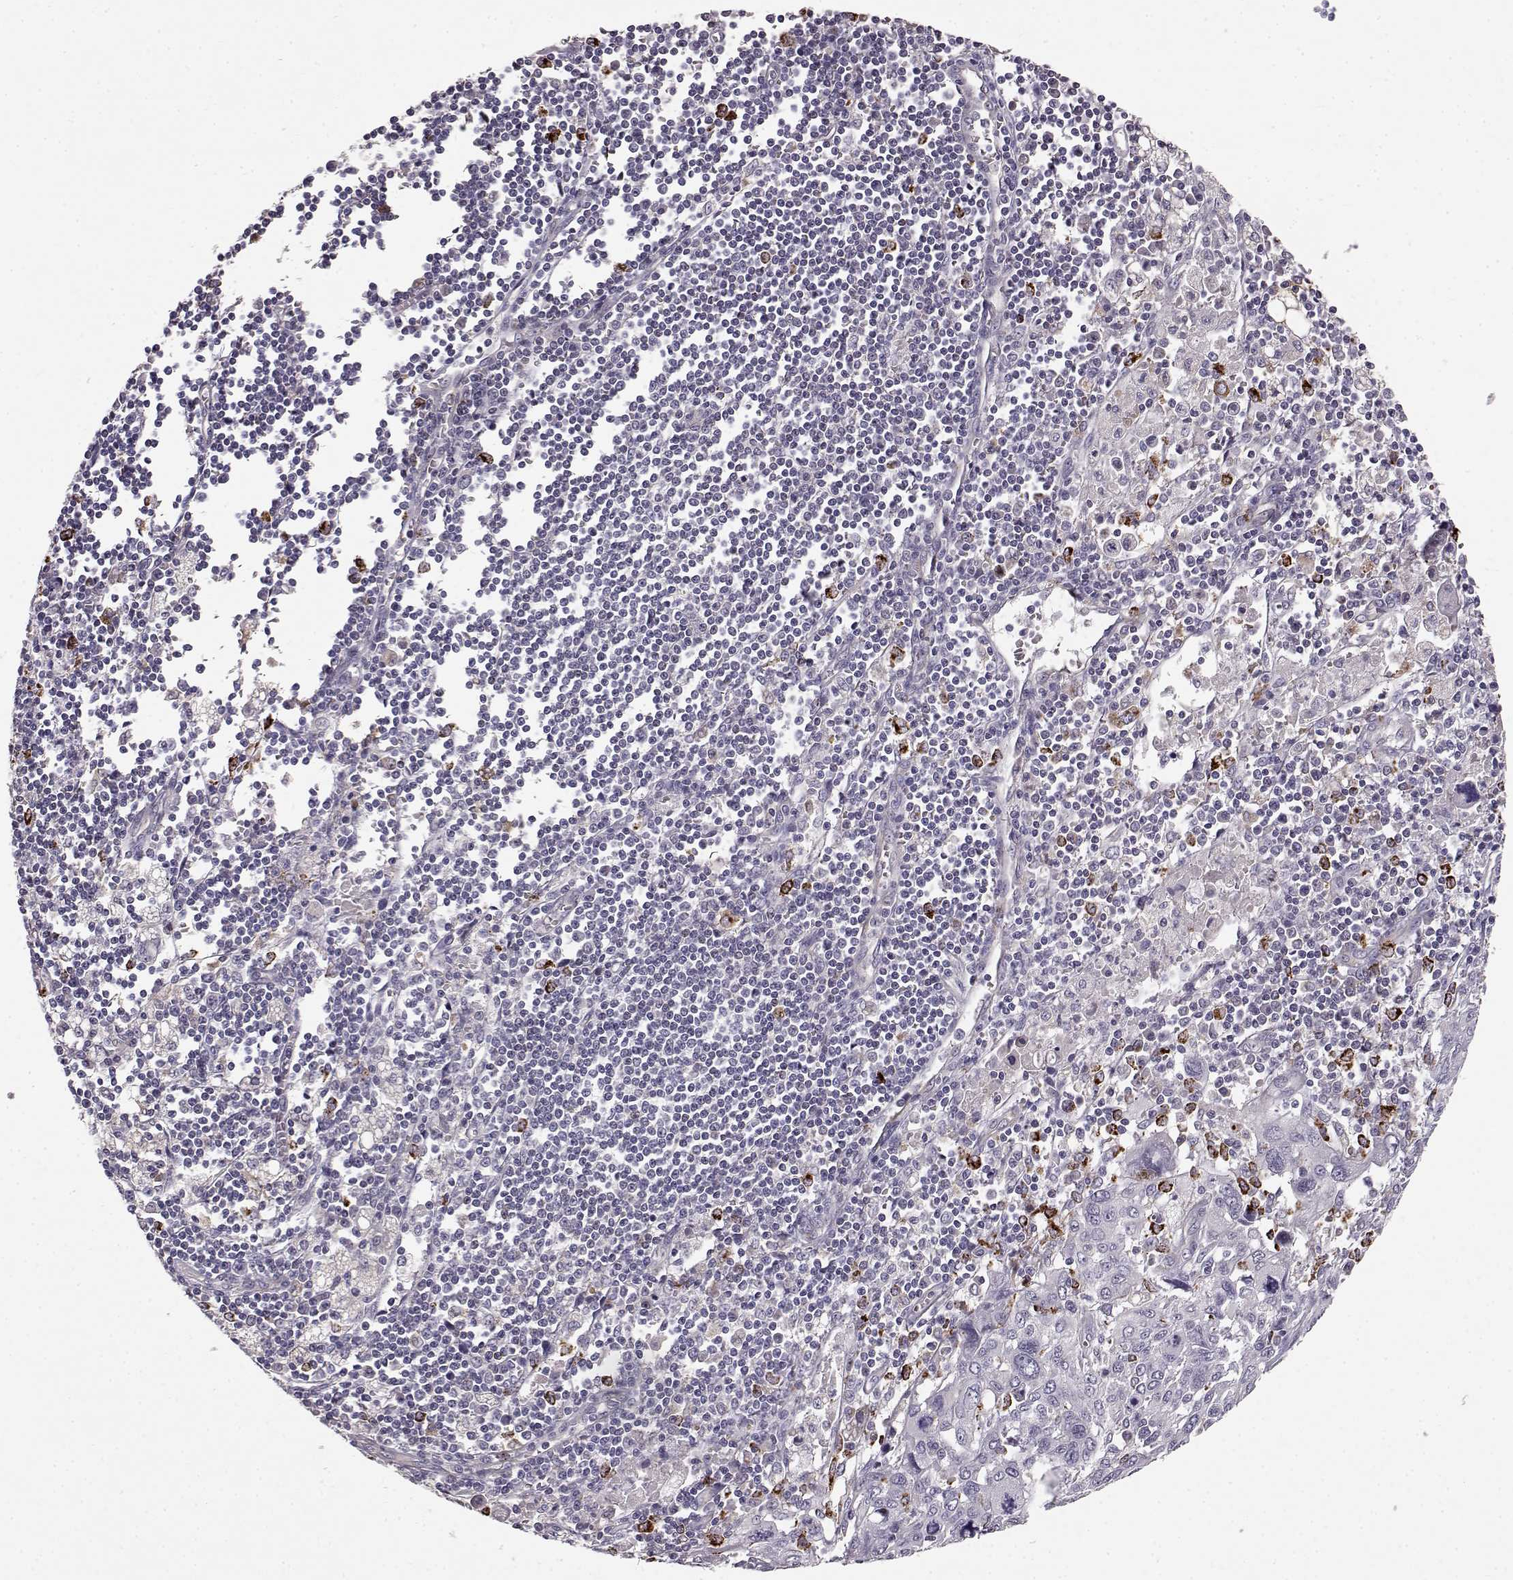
{"staining": {"intensity": "negative", "quantity": "none", "location": "none"}, "tissue": "pancreatic cancer", "cell_type": "Tumor cells", "image_type": "cancer", "snomed": [{"axis": "morphology", "description": "Adenocarcinoma, NOS"}, {"axis": "topography", "description": "Pancreas"}], "caption": "Tumor cells show no significant protein staining in pancreatic cancer. (Stains: DAB (3,3'-diaminobenzidine) IHC with hematoxylin counter stain, Microscopy: brightfield microscopy at high magnification).", "gene": "CCNF", "patient": {"sex": "male", "age": 47}}